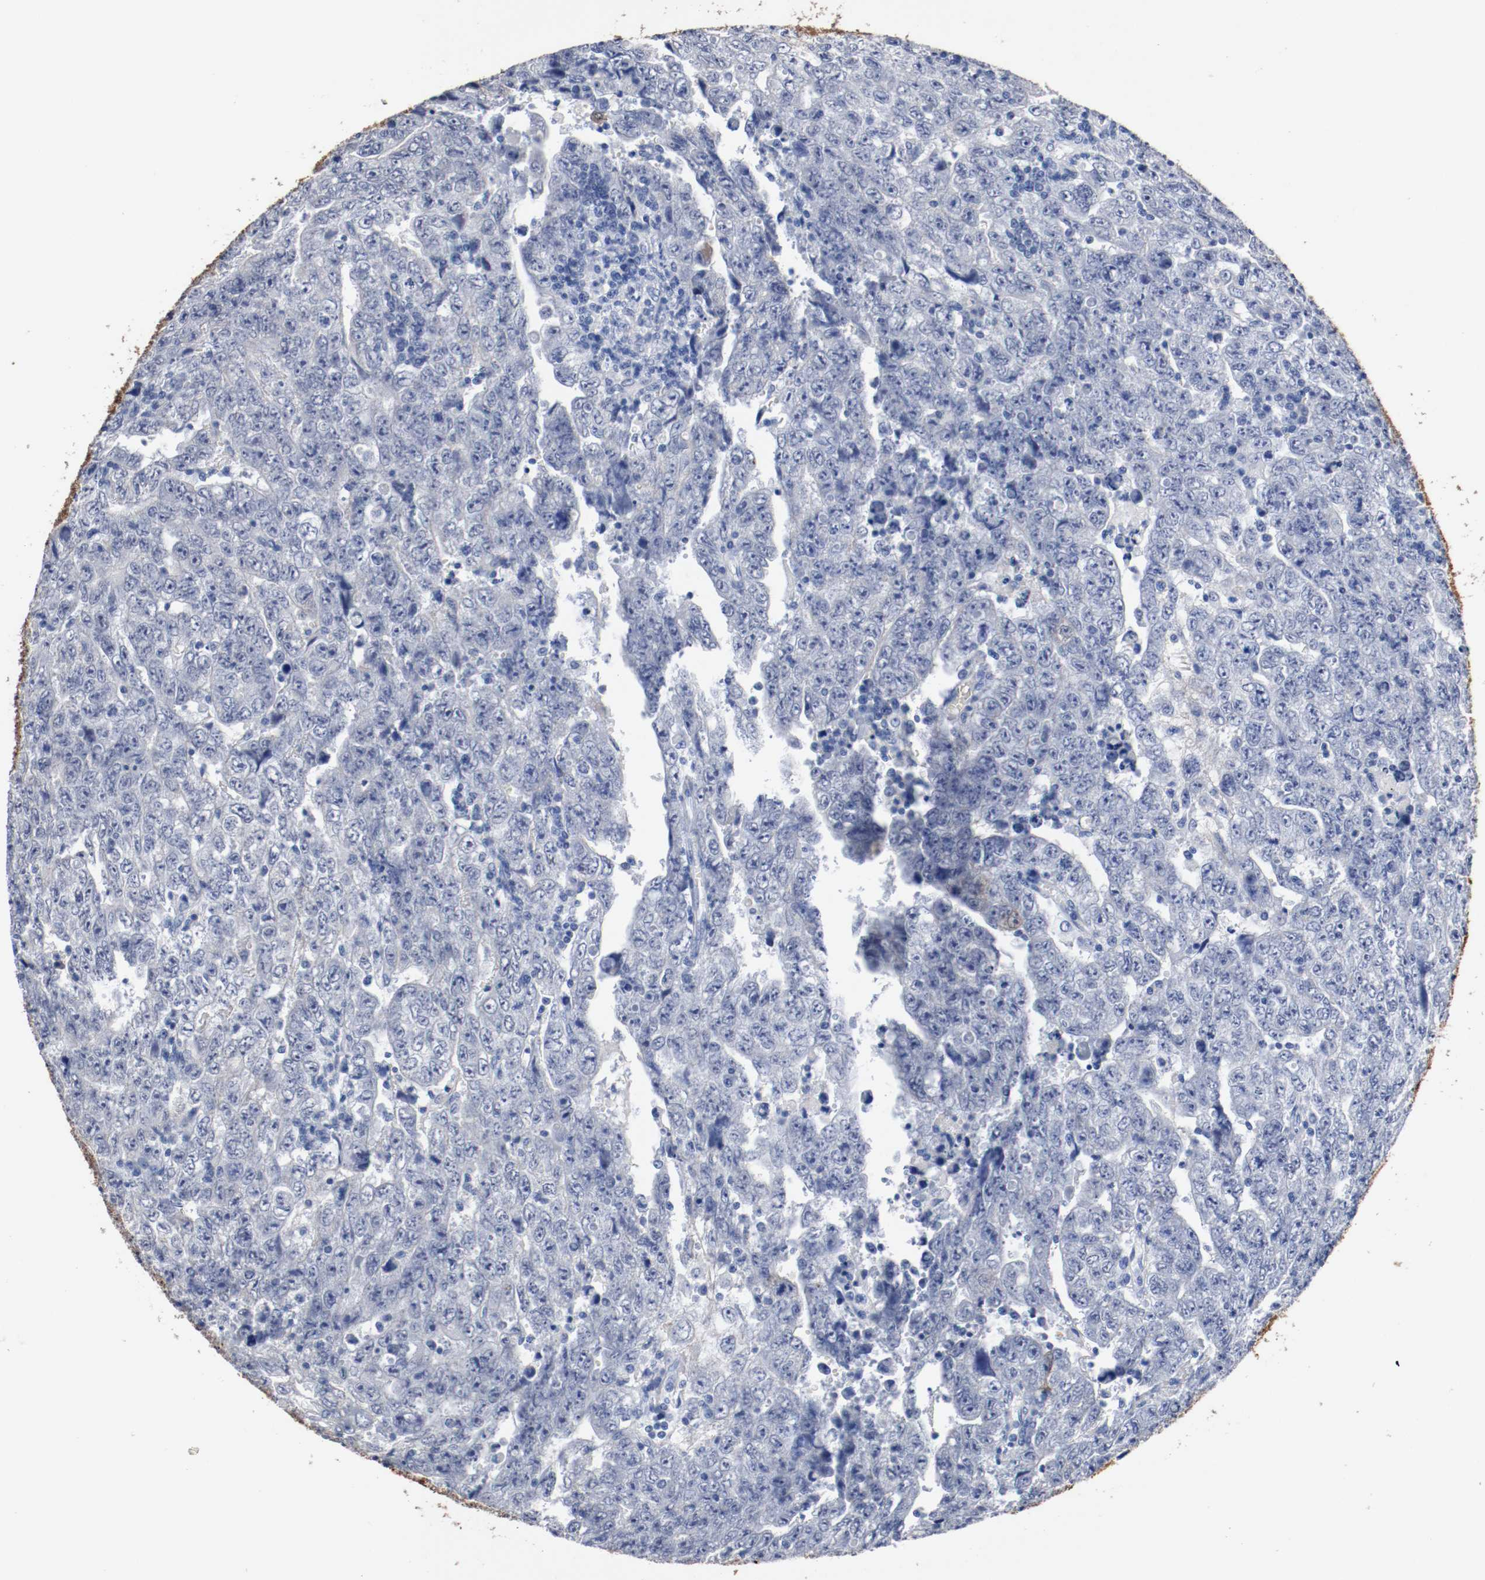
{"staining": {"intensity": "negative", "quantity": "none", "location": "none"}, "tissue": "testis cancer", "cell_type": "Tumor cells", "image_type": "cancer", "snomed": [{"axis": "morphology", "description": "Carcinoma, Embryonal, NOS"}, {"axis": "topography", "description": "Testis"}], "caption": "This is an IHC histopathology image of human testis embryonal carcinoma. There is no staining in tumor cells.", "gene": "TNC", "patient": {"sex": "male", "age": 28}}